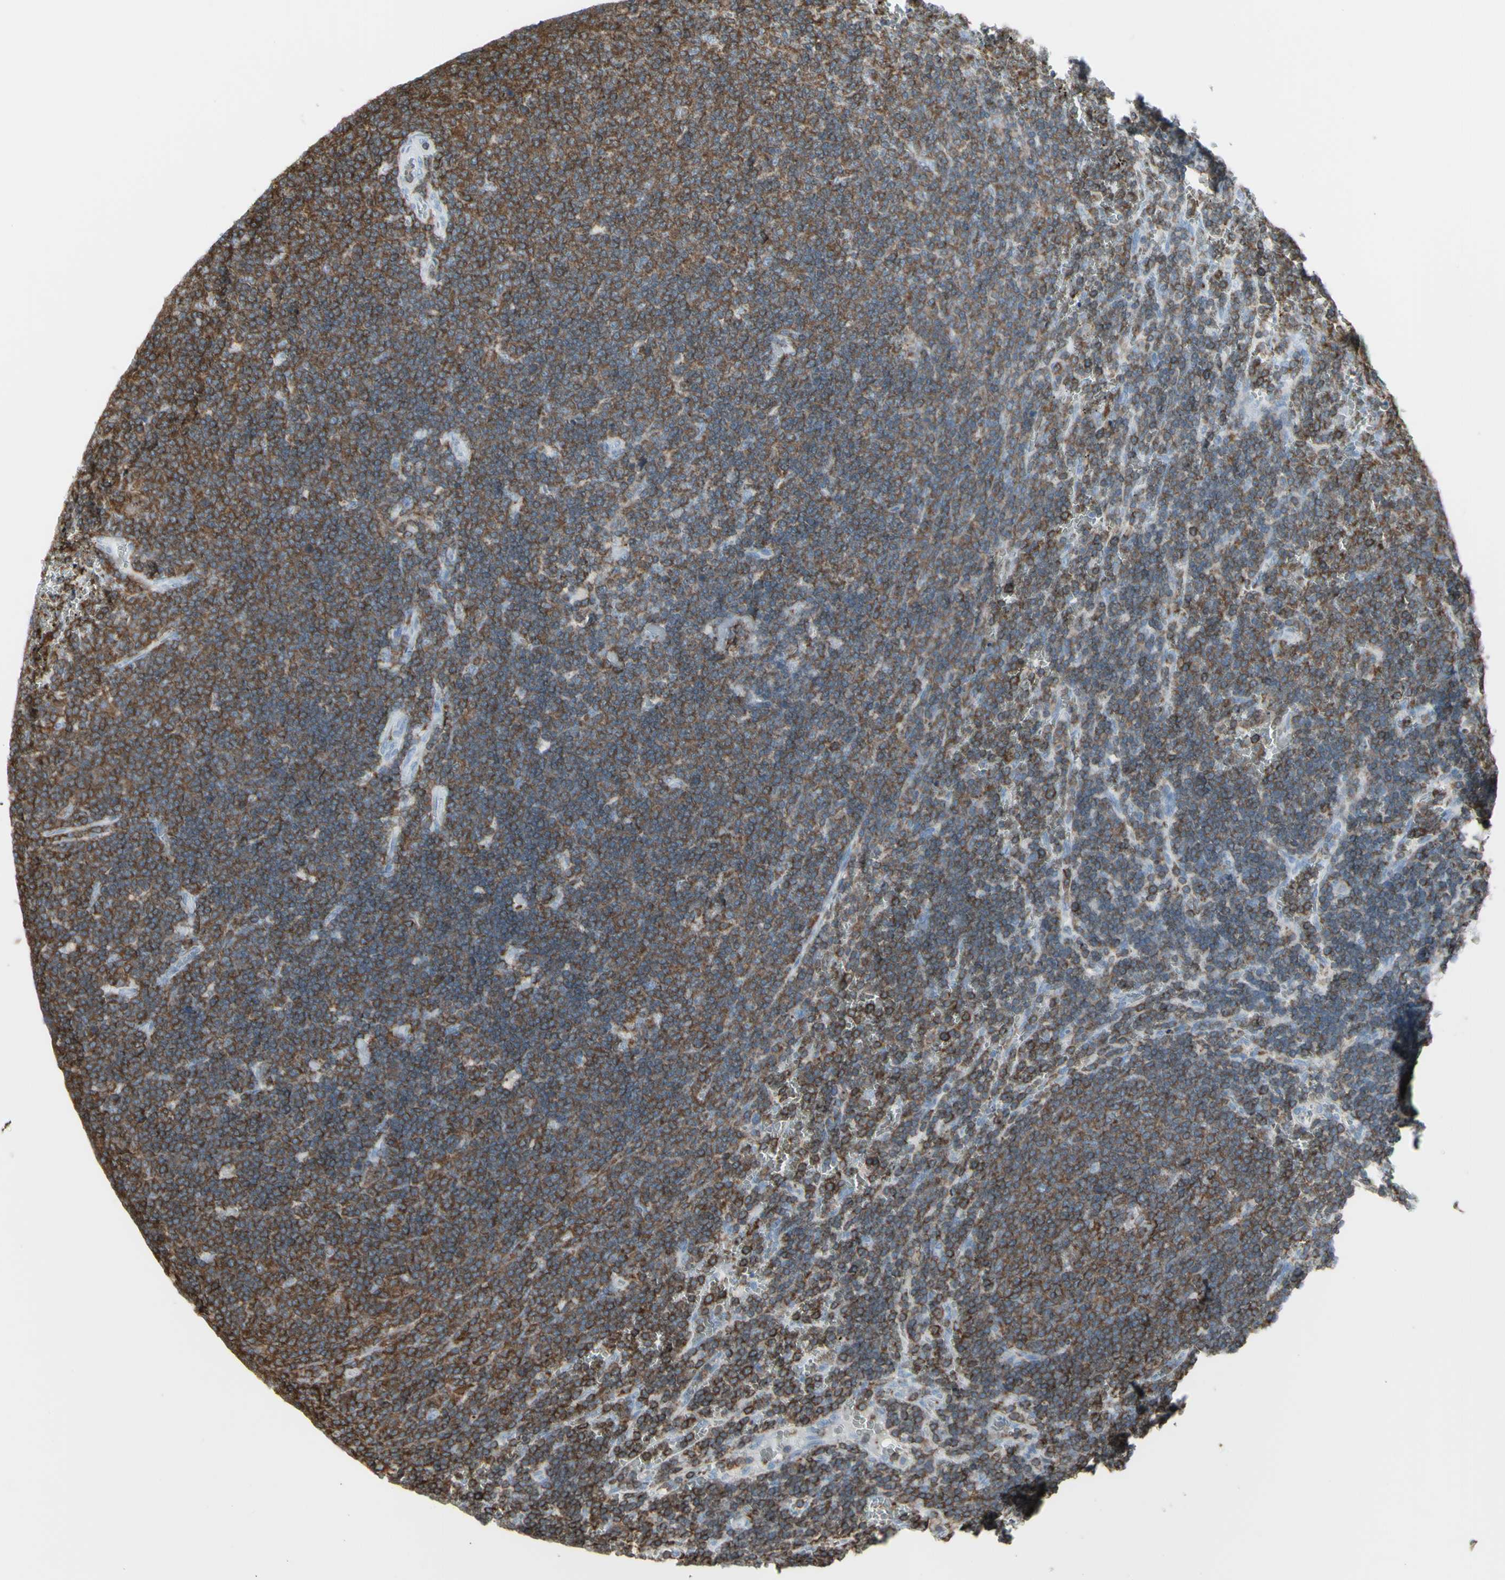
{"staining": {"intensity": "strong", "quantity": ">75%", "location": "cytoplasmic/membranous"}, "tissue": "lymphoma", "cell_type": "Tumor cells", "image_type": "cancer", "snomed": [{"axis": "morphology", "description": "Malignant lymphoma, non-Hodgkin's type, Low grade"}, {"axis": "topography", "description": "Spleen"}], "caption": "The histopathology image displays staining of low-grade malignant lymphoma, non-Hodgkin's type, revealing strong cytoplasmic/membranous protein positivity (brown color) within tumor cells.", "gene": "NRG1", "patient": {"sex": "female", "age": 50}}